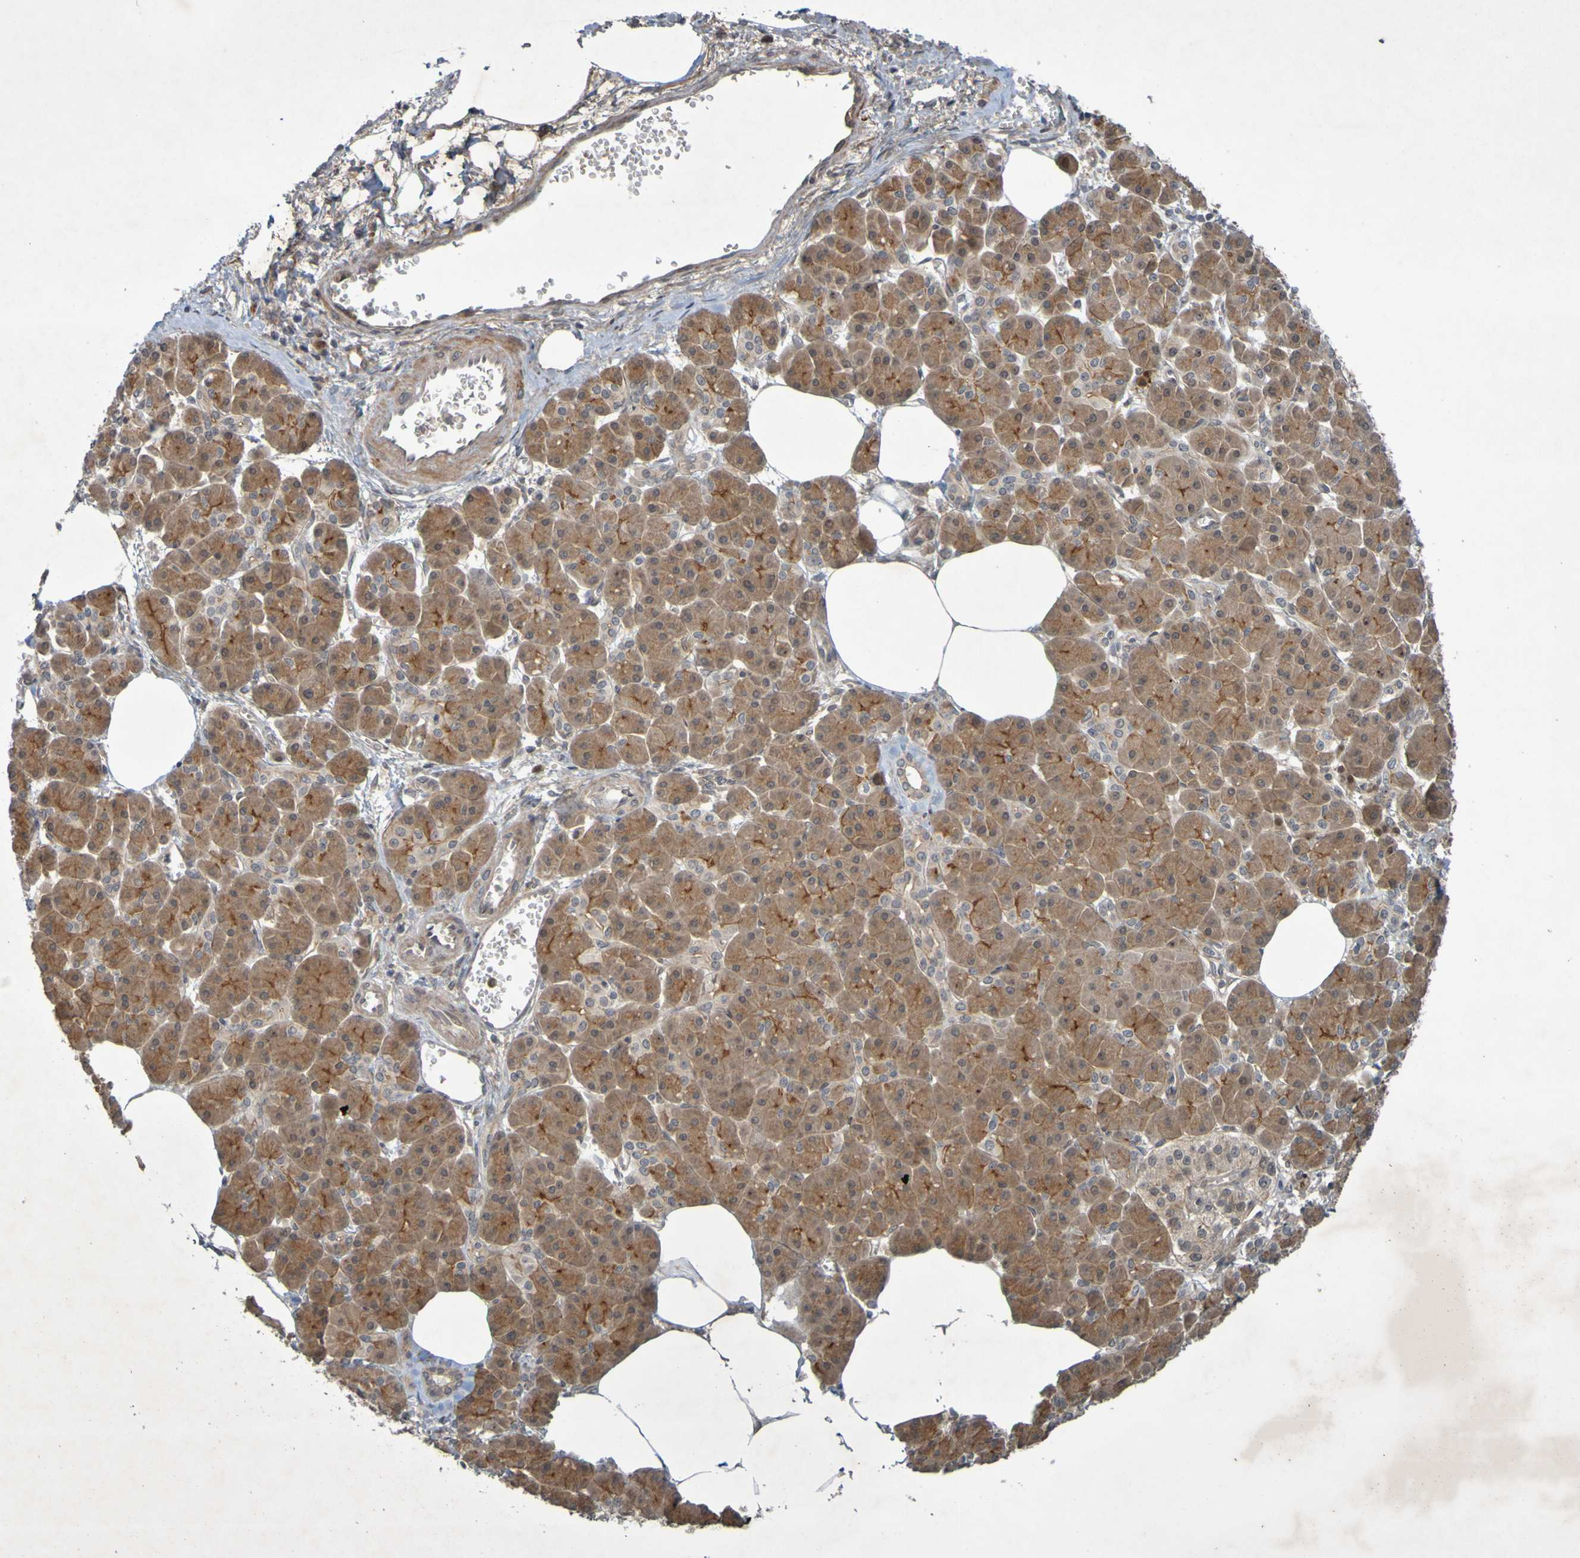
{"staining": {"intensity": "moderate", "quantity": ">75%", "location": "cytoplasmic/membranous"}, "tissue": "pancreatic cancer", "cell_type": "Tumor cells", "image_type": "cancer", "snomed": [{"axis": "morphology", "description": "Adenocarcinoma, NOS"}, {"axis": "topography", "description": "Pancreas"}], "caption": "Protein staining exhibits moderate cytoplasmic/membranous staining in approximately >75% of tumor cells in pancreatic adenocarcinoma.", "gene": "ARHGEF11", "patient": {"sex": "female", "age": 70}}